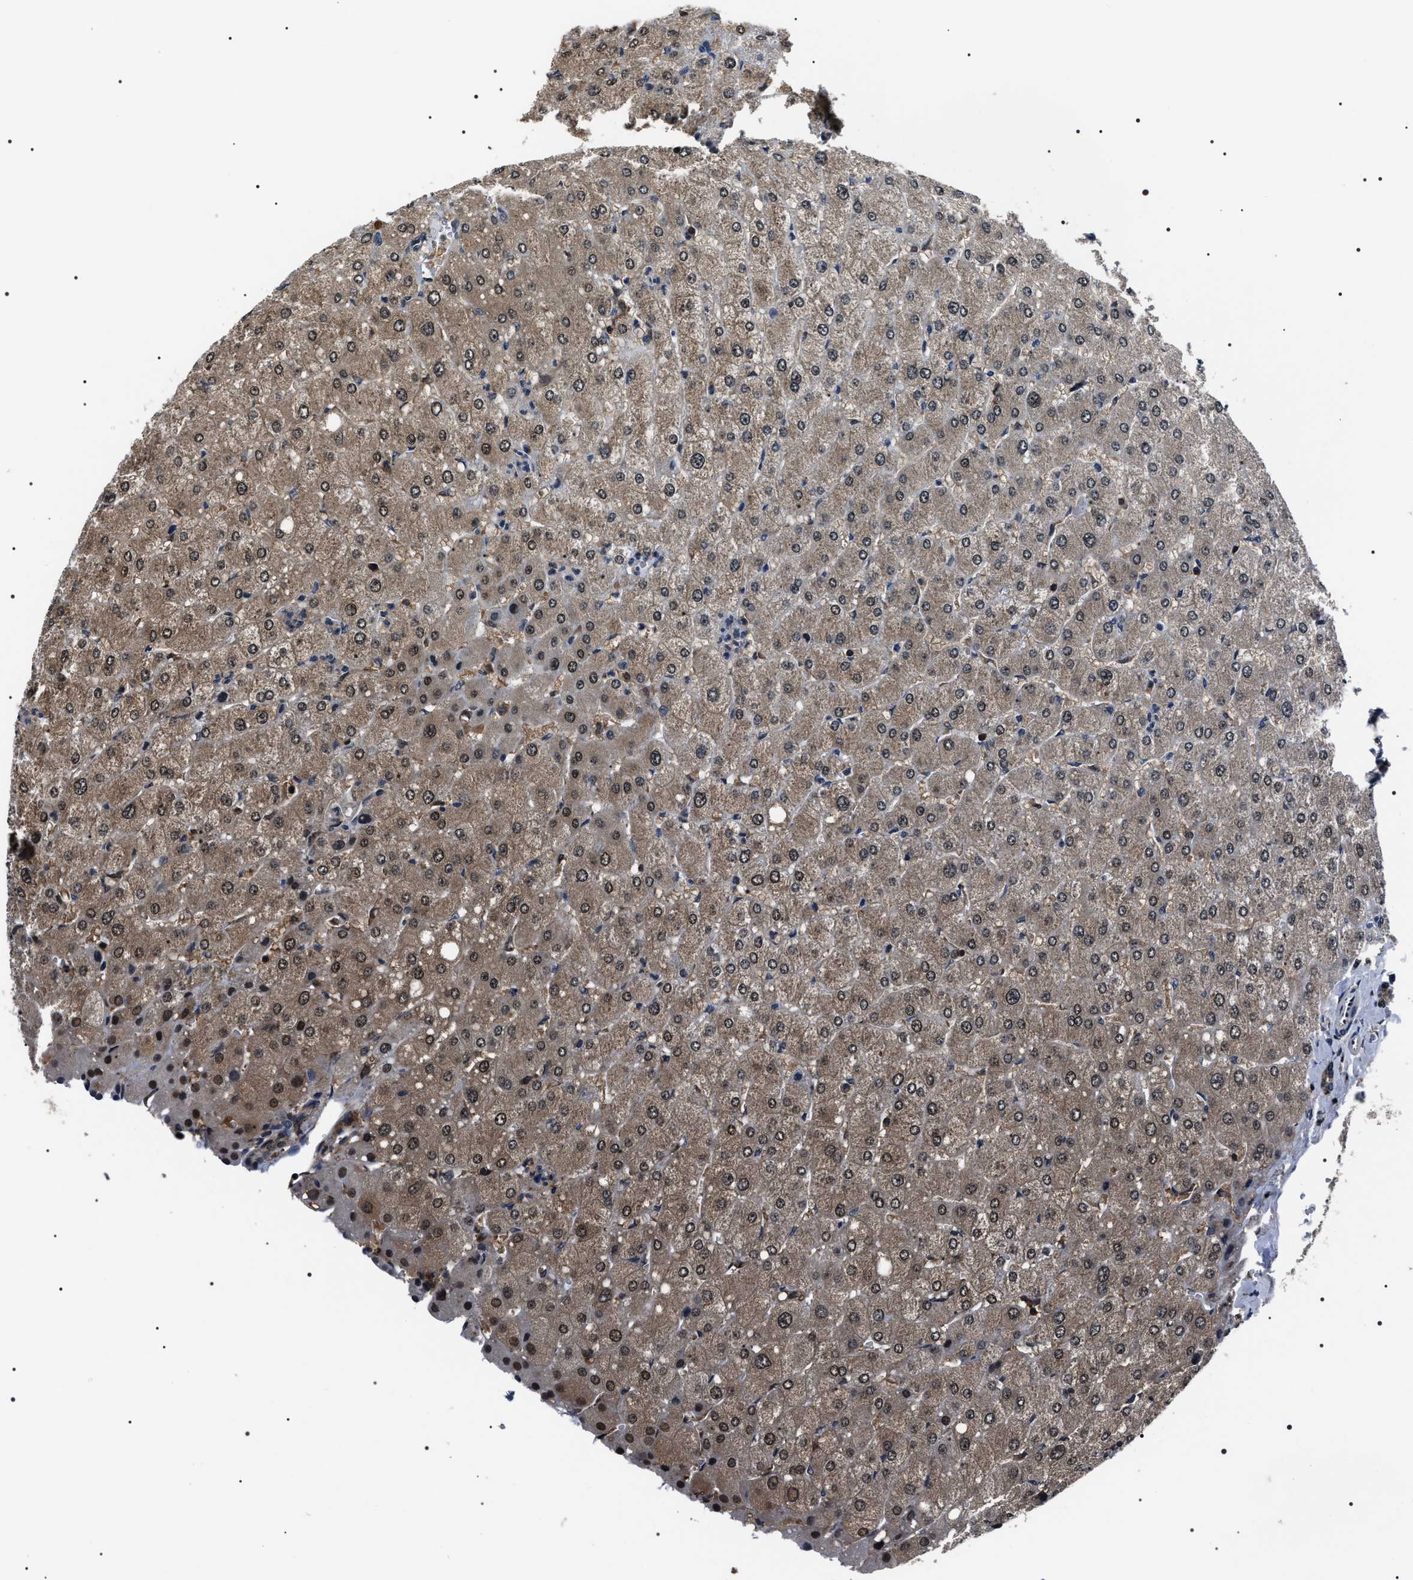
{"staining": {"intensity": "weak", "quantity": ">75%", "location": "cytoplasmic/membranous"}, "tissue": "liver", "cell_type": "Cholangiocytes", "image_type": "normal", "snomed": [{"axis": "morphology", "description": "Normal tissue, NOS"}, {"axis": "topography", "description": "Liver"}], "caption": "Cholangiocytes demonstrate weak cytoplasmic/membranous positivity in about >75% of cells in benign liver.", "gene": "SIPA1", "patient": {"sex": "male", "age": 55}}